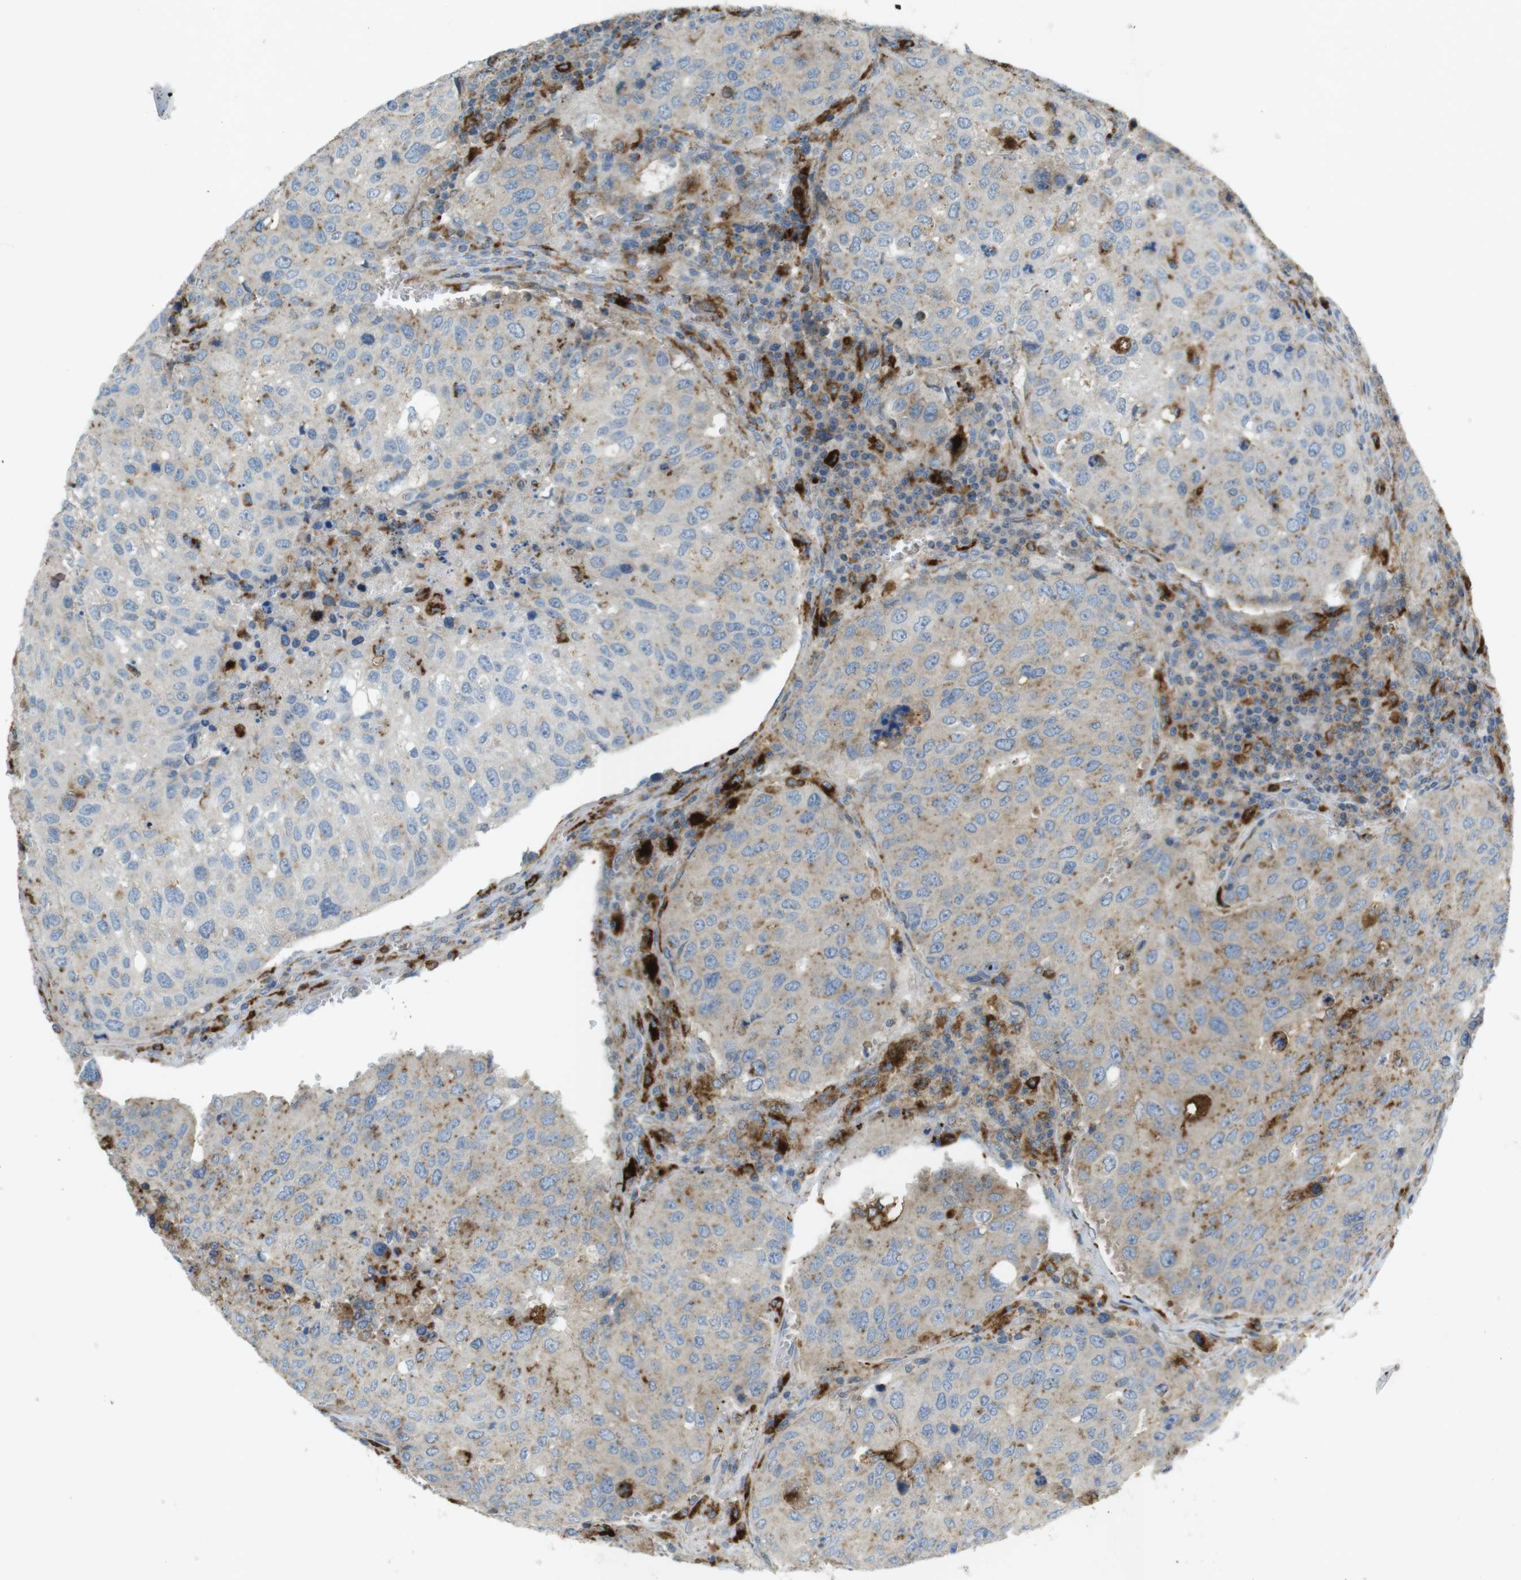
{"staining": {"intensity": "moderate", "quantity": "<25%", "location": "cytoplasmic/membranous"}, "tissue": "urothelial cancer", "cell_type": "Tumor cells", "image_type": "cancer", "snomed": [{"axis": "morphology", "description": "Urothelial carcinoma, High grade"}, {"axis": "topography", "description": "Lymph node"}, {"axis": "topography", "description": "Urinary bladder"}], "caption": "The image displays a brown stain indicating the presence of a protein in the cytoplasmic/membranous of tumor cells in urothelial cancer.", "gene": "LAMP1", "patient": {"sex": "male", "age": 51}}